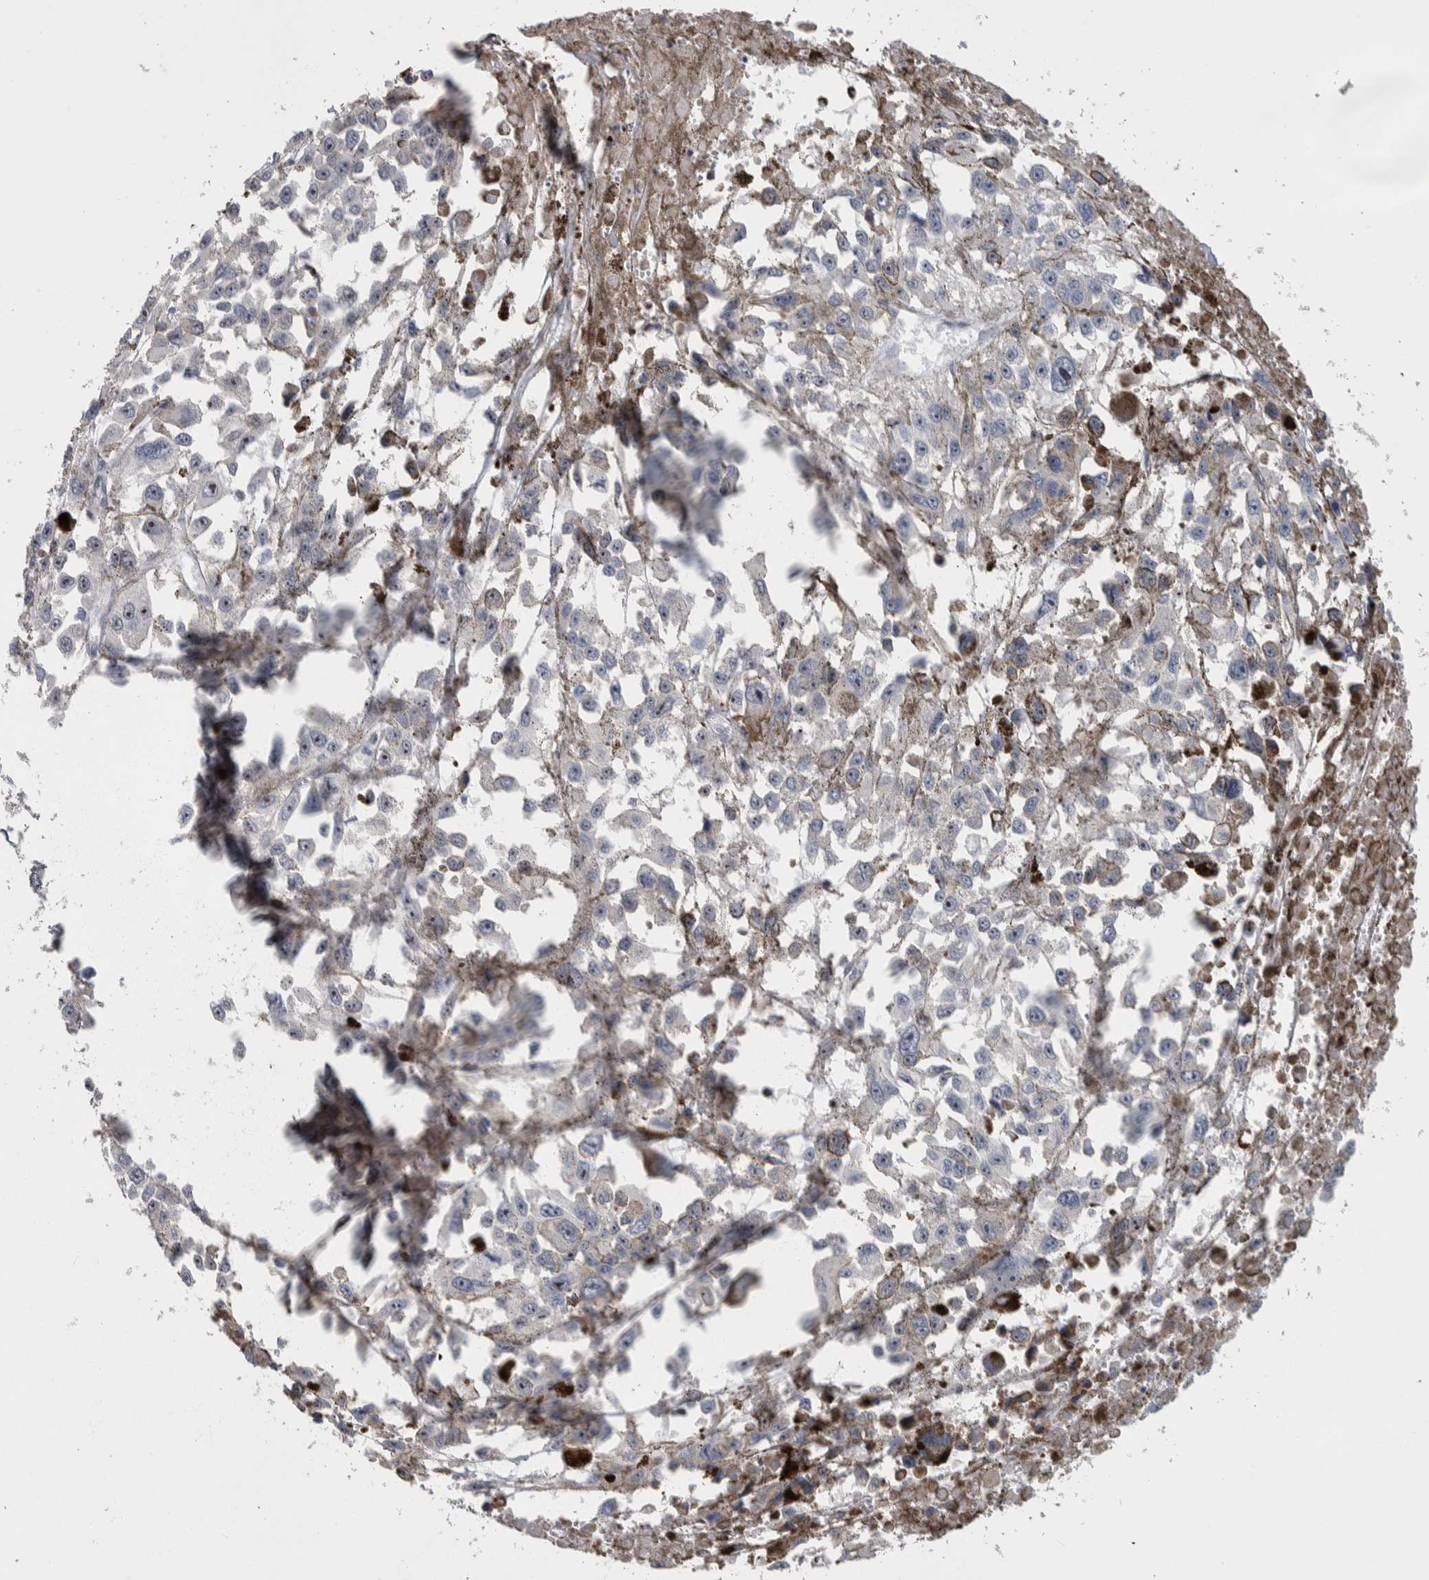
{"staining": {"intensity": "moderate", "quantity": "<25%", "location": "nuclear"}, "tissue": "melanoma", "cell_type": "Tumor cells", "image_type": "cancer", "snomed": [{"axis": "morphology", "description": "Malignant melanoma, Metastatic site"}, {"axis": "topography", "description": "Lymph node"}], "caption": "Melanoma stained with immunohistochemistry shows moderate nuclear expression in about <25% of tumor cells.", "gene": "PRRG4", "patient": {"sex": "male", "age": 59}}